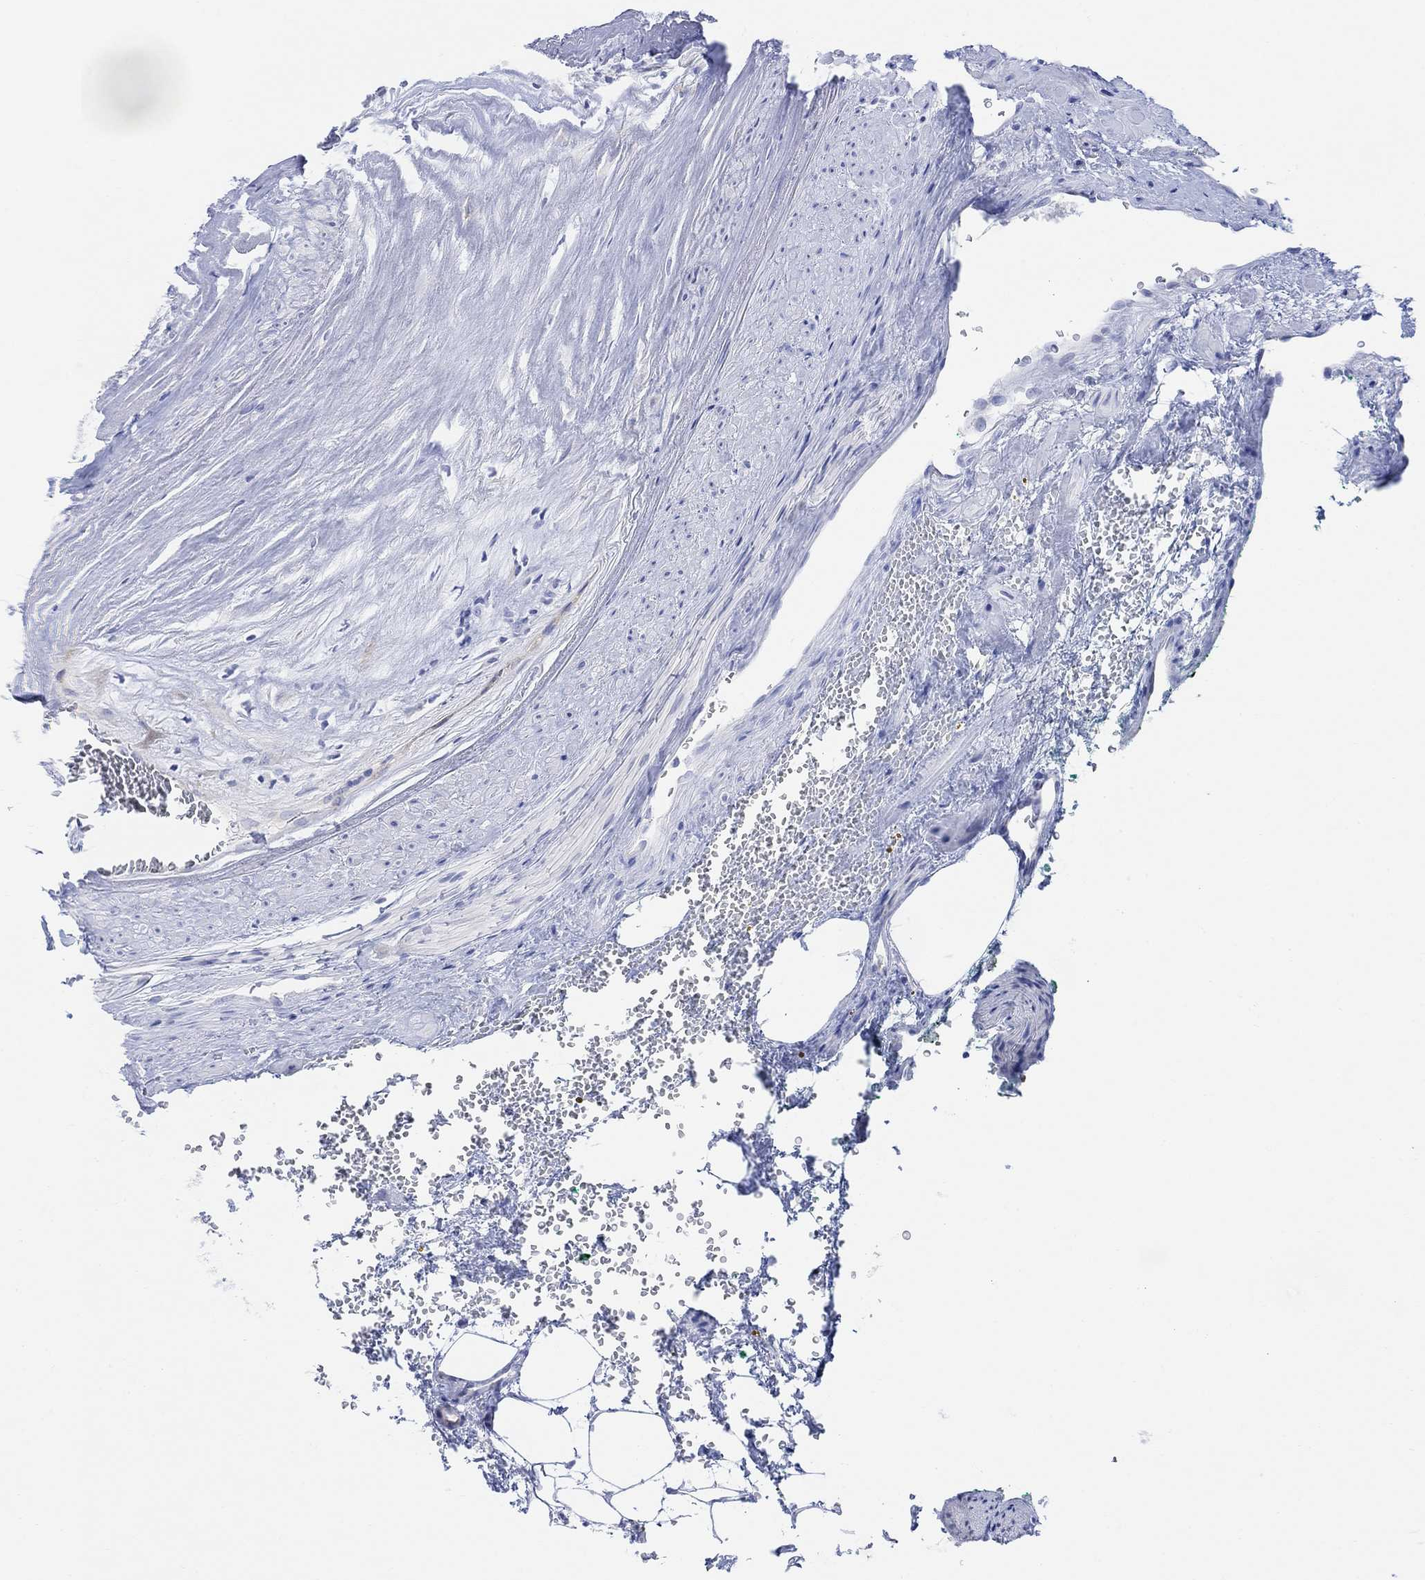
{"staining": {"intensity": "negative", "quantity": "none", "location": "none"}, "tissue": "seminal vesicle", "cell_type": "Glandular cells", "image_type": "normal", "snomed": [{"axis": "morphology", "description": "Normal tissue, NOS"}, {"axis": "topography", "description": "Seminal veicle"}], "caption": "Protein analysis of benign seminal vesicle displays no significant staining in glandular cells.", "gene": "GNG13", "patient": {"sex": "male", "age": 57}}